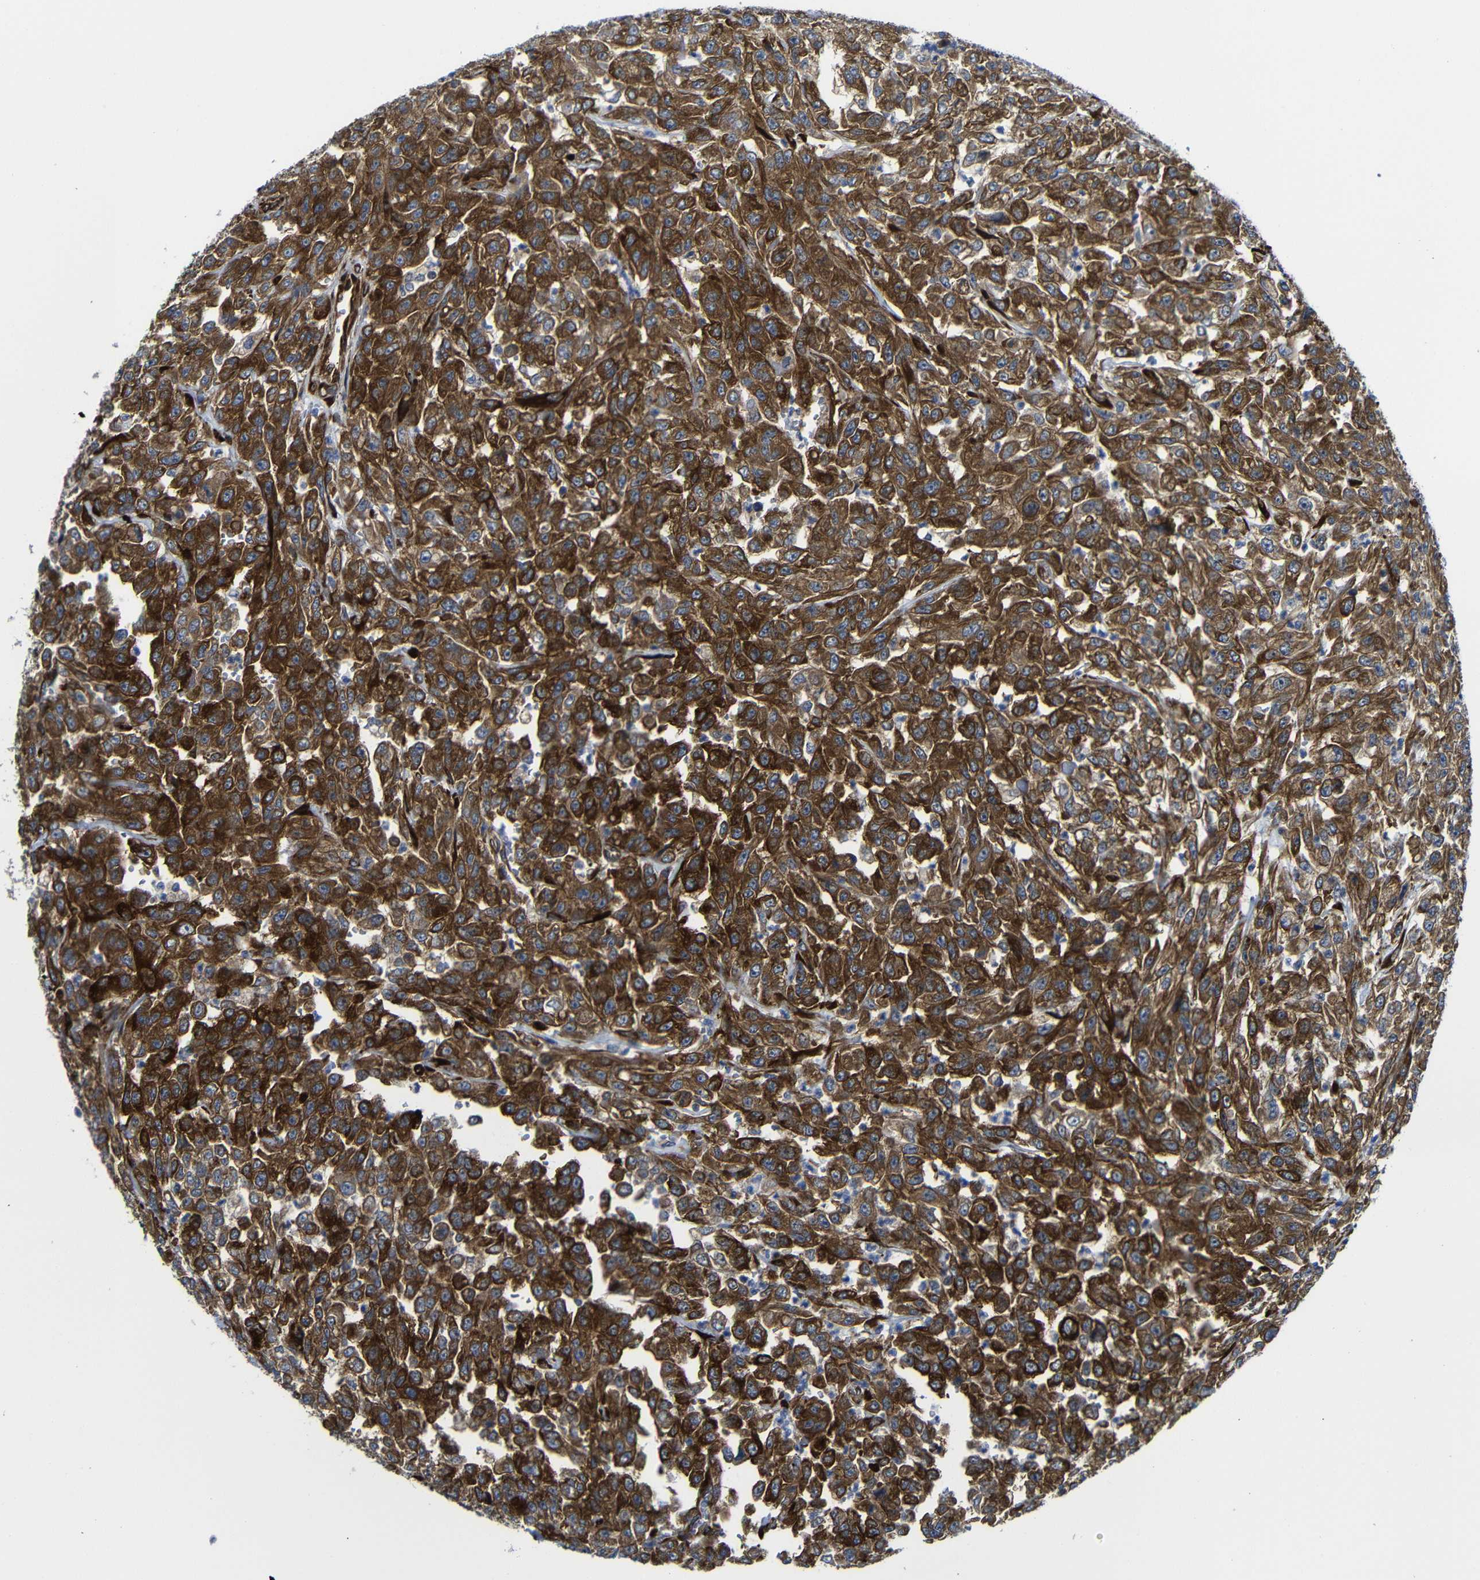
{"staining": {"intensity": "strong", "quantity": ">75%", "location": "cytoplasmic/membranous"}, "tissue": "urothelial cancer", "cell_type": "Tumor cells", "image_type": "cancer", "snomed": [{"axis": "morphology", "description": "Urothelial carcinoma, High grade"}, {"axis": "topography", "description": "Urinary bladder"}], "caption": "An image of urothelial cancer stained for a protein displays strong cytoplasmic/membranous brown staining in tumor cells.", "gene": "PARP14", "patient": {"sex": "male", "age": 46}}